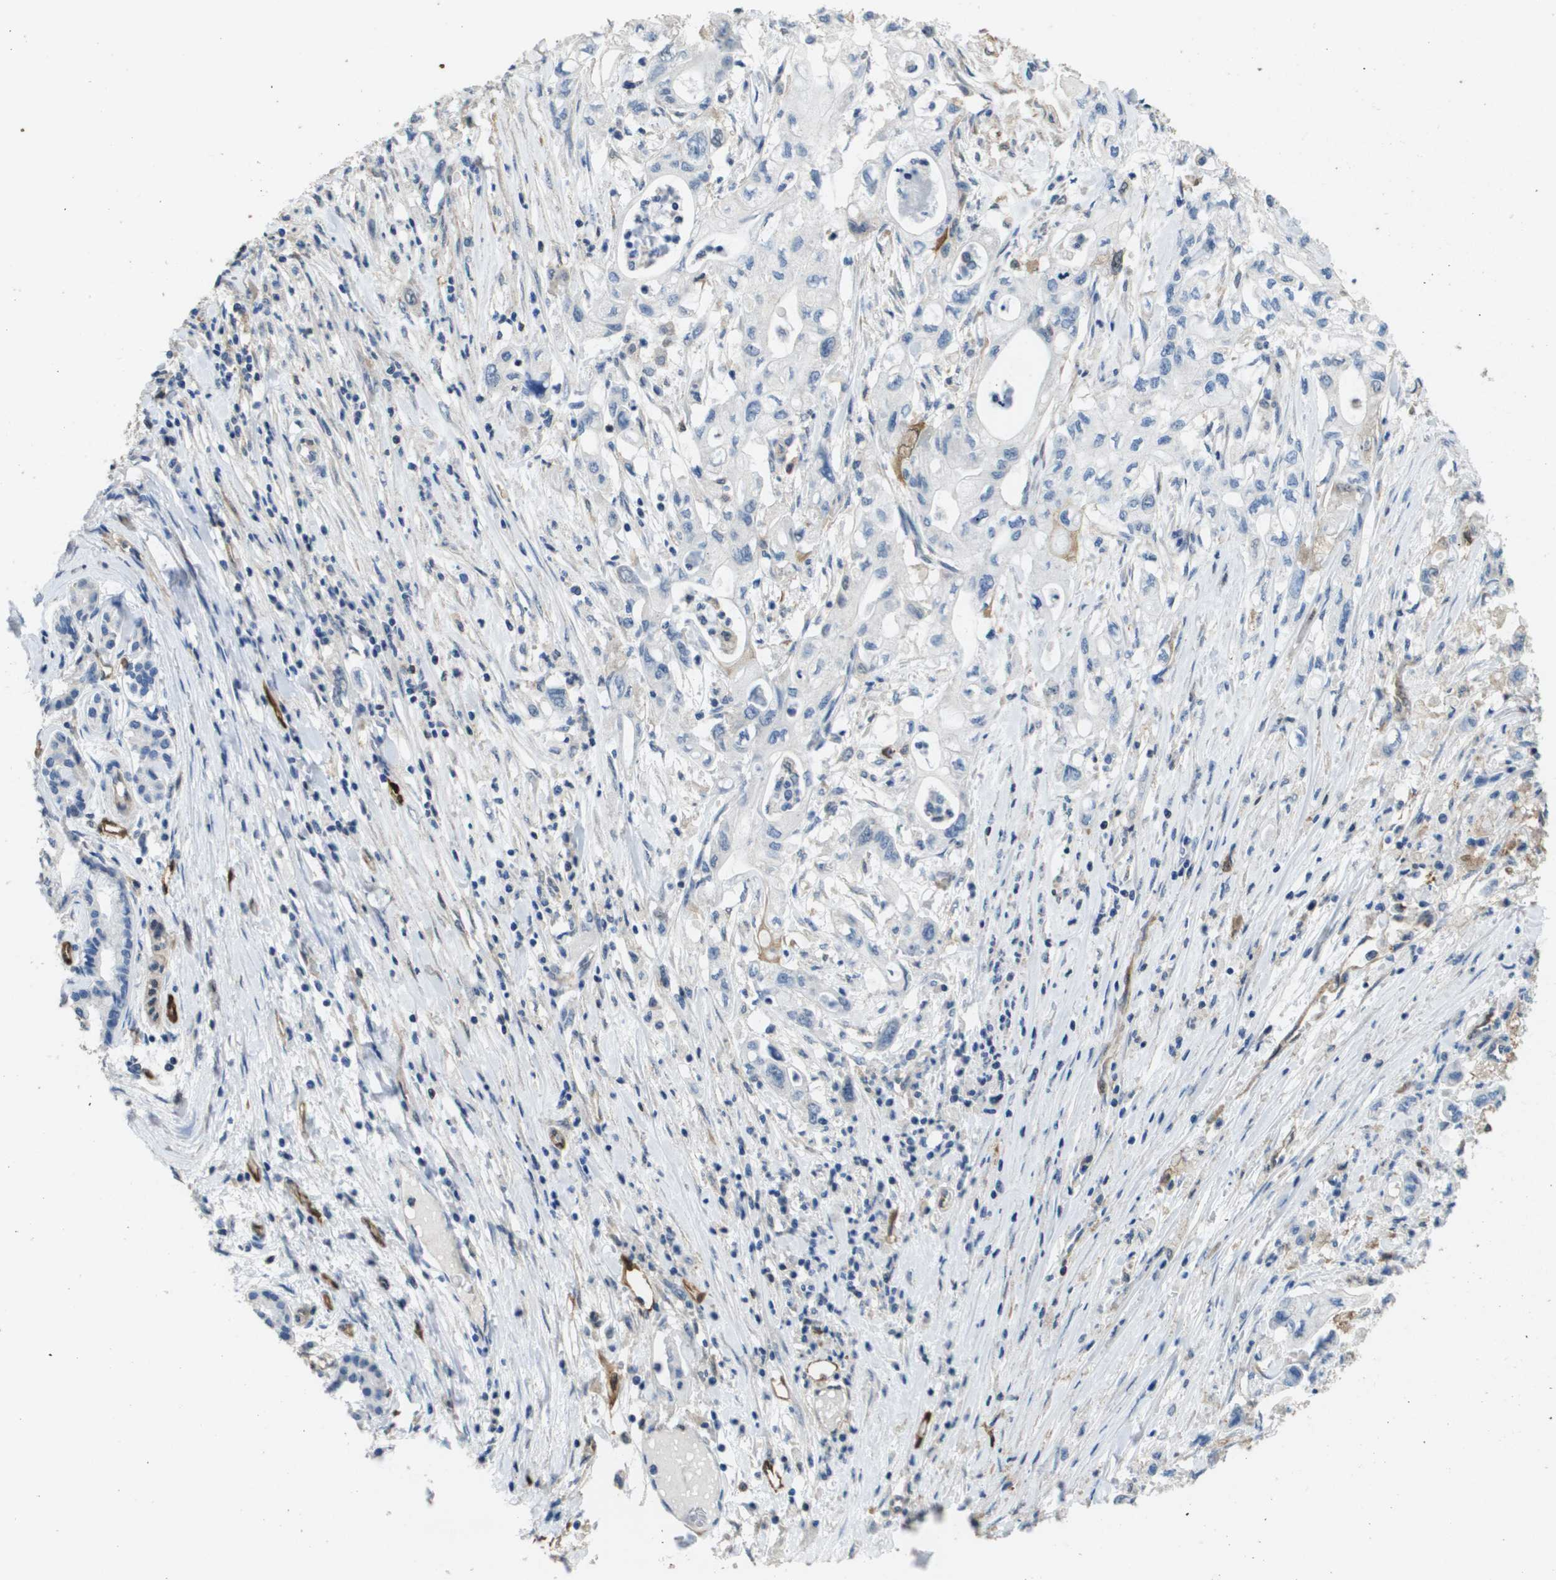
{"staining": {"intensity": "negative", "quantity": "none", "location": "none"}, "tissue": "pancreatic cancer", "cell_type": "Tumor cells", "image_type": "cancer", "snomed": [{"axis": "morphology", "description": "Adenocarcinoma, NOS"}, {"axis": "topography", "description": "Pancreas"}], "caption": "A histopathology image of human adenocarcinoma (pancreatic) is negative for staining in tumor cells.", "gene": "FABP5", "patient": {"sex": "male", "age": 79}}